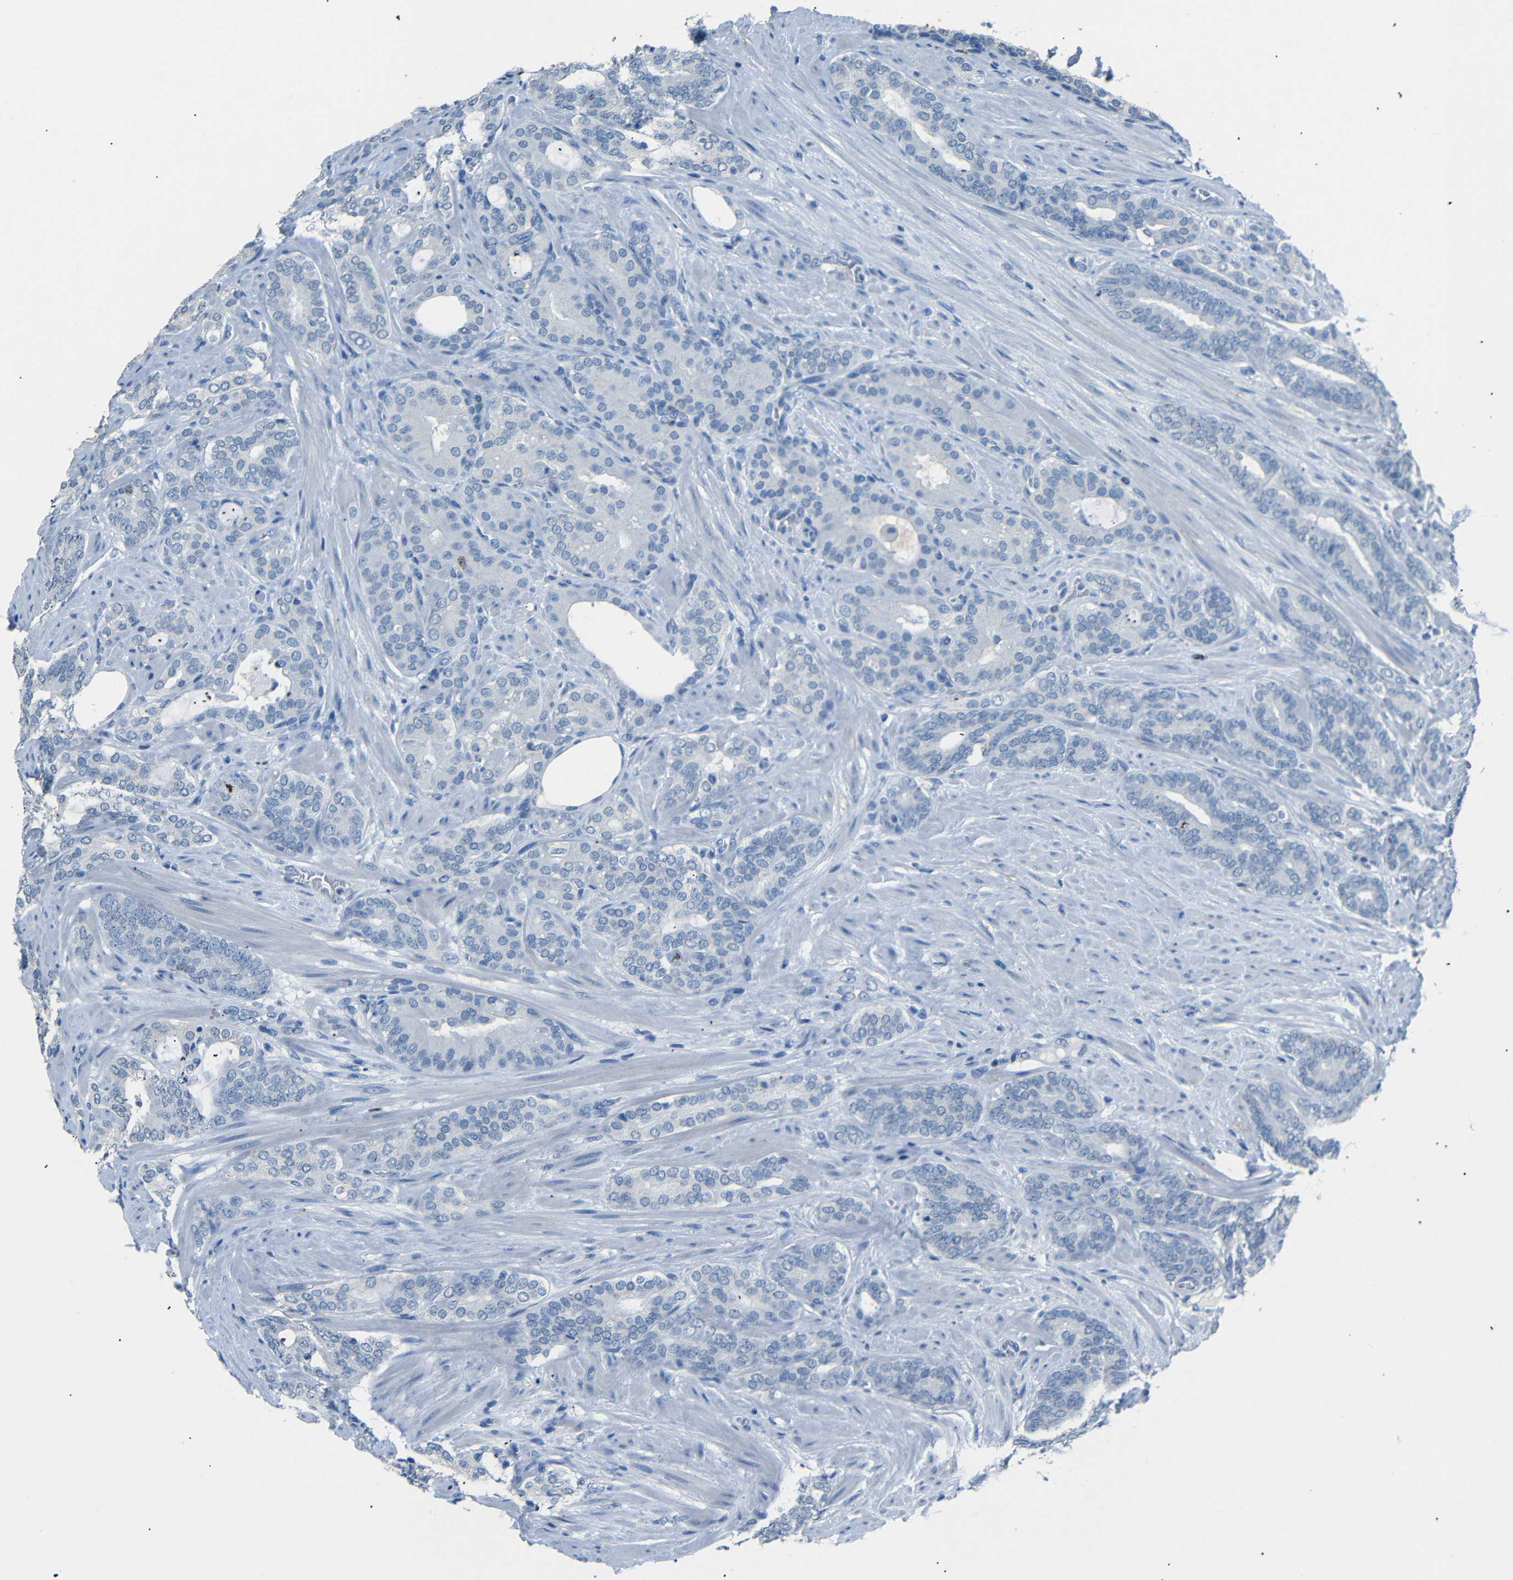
{"staining": {"intensity": "weak", "quantity": "<25%", "location": "nuclear"}, "tissue": "prostate cancer", "cell_type": "Tumor cells", "image_type": "cancer", "snomed": [{"axis": "morphology", "description": "Adenocarcinoma, Low grade"}, {"axis": "topography", "description": "Prostate"}], "caption": "This is an IHC photomicrograph of prostate cancer. There is no positivity in tumor cells.", "gene": "INCENP", "patient": {"sex": "male", "age": 63}}